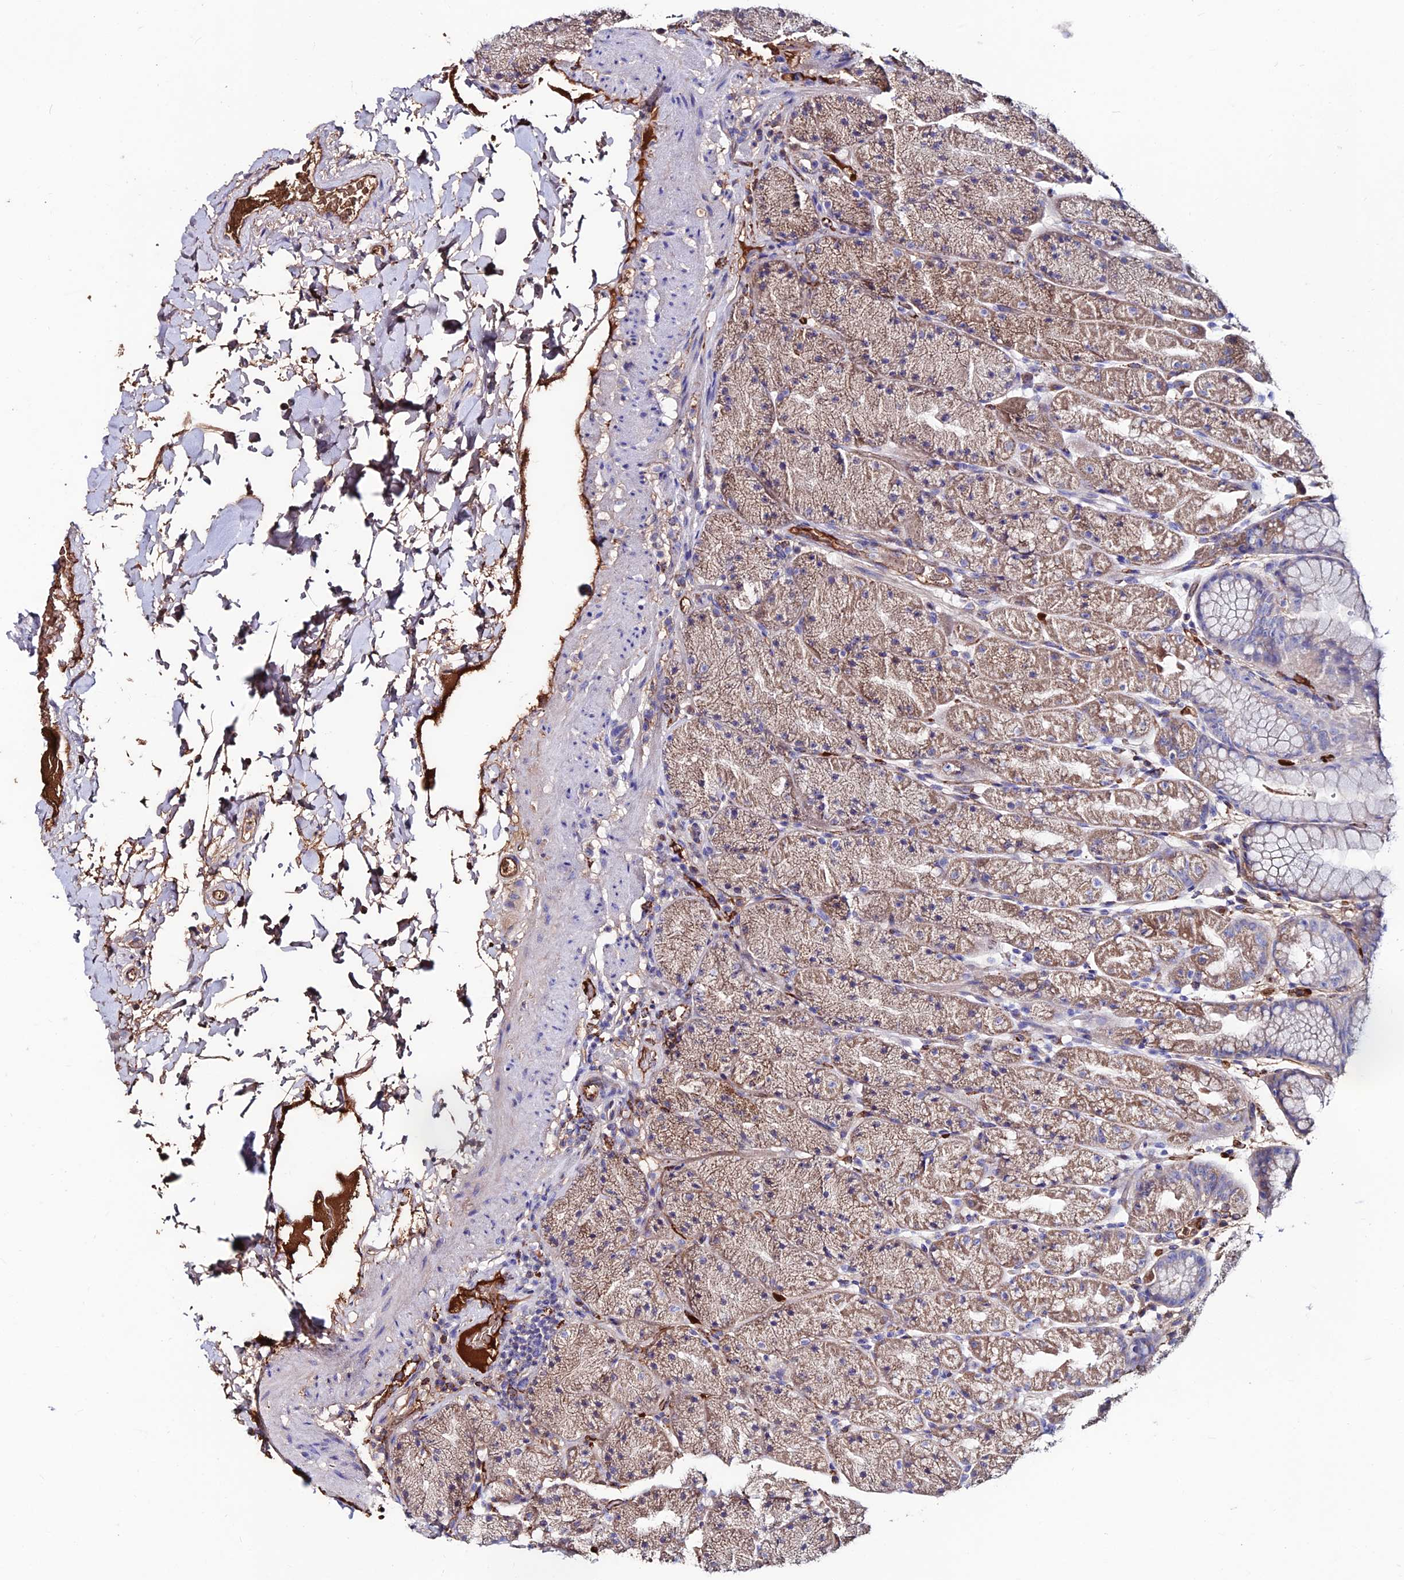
{"staining": {"intensity": "moderate", "quantity": ">75%", "location": "cytoplasmic/membranous"}, "tissue": "stomach", "cell_type": "Glandular cells", "image_type": "normal", "snomed": [{"axis": "morphology", "description": "Normal tissue, NOS"}, {"axis": "topography", "description": "Stomach, upper"}, {"axis": "topography", "description": "Stomach, lower"}], "caption": "Protein staining demonstrates moderate cytoplasmic/membranous staining in about >75% of glandular cells in benign stomach.", "gene": "SLC25A16", "patient": {"sex": "male", "age": 67}}